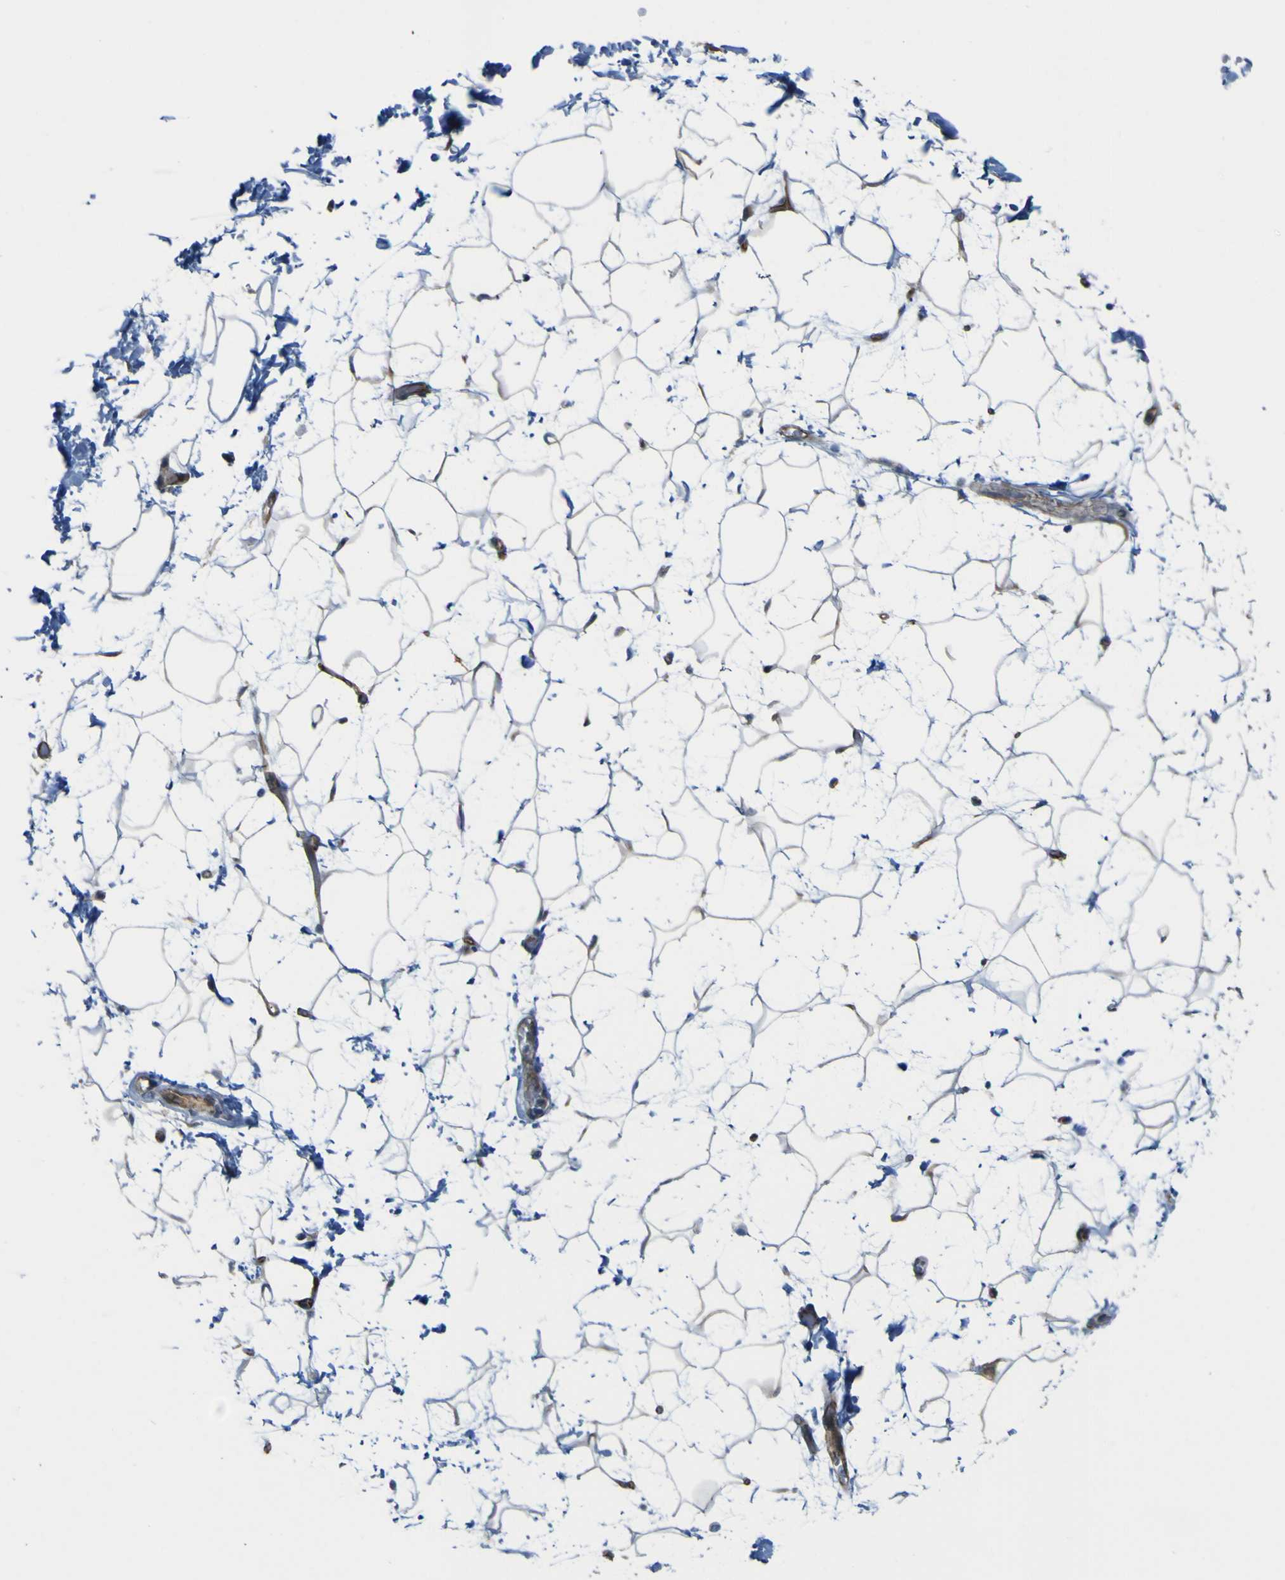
{"staining": {"intensity": "weak", "quantity": ">75%", "location": "cytoplasmic/membranous"}, "tissue": "adipose tissue", "cell_type": "Adipocytes", "image_type": "normal", "snomed": [{"axis": "morphology", "description": "Normal tissue, NOS"}, {"axis": "topography", "description": "Soft tissue"}], "caption": "Human adipose tissue stained with a protein marker displays weak staining in adipocytes.", "gene": "JPH1", "patient": {"sex": "male", "age": 72}}